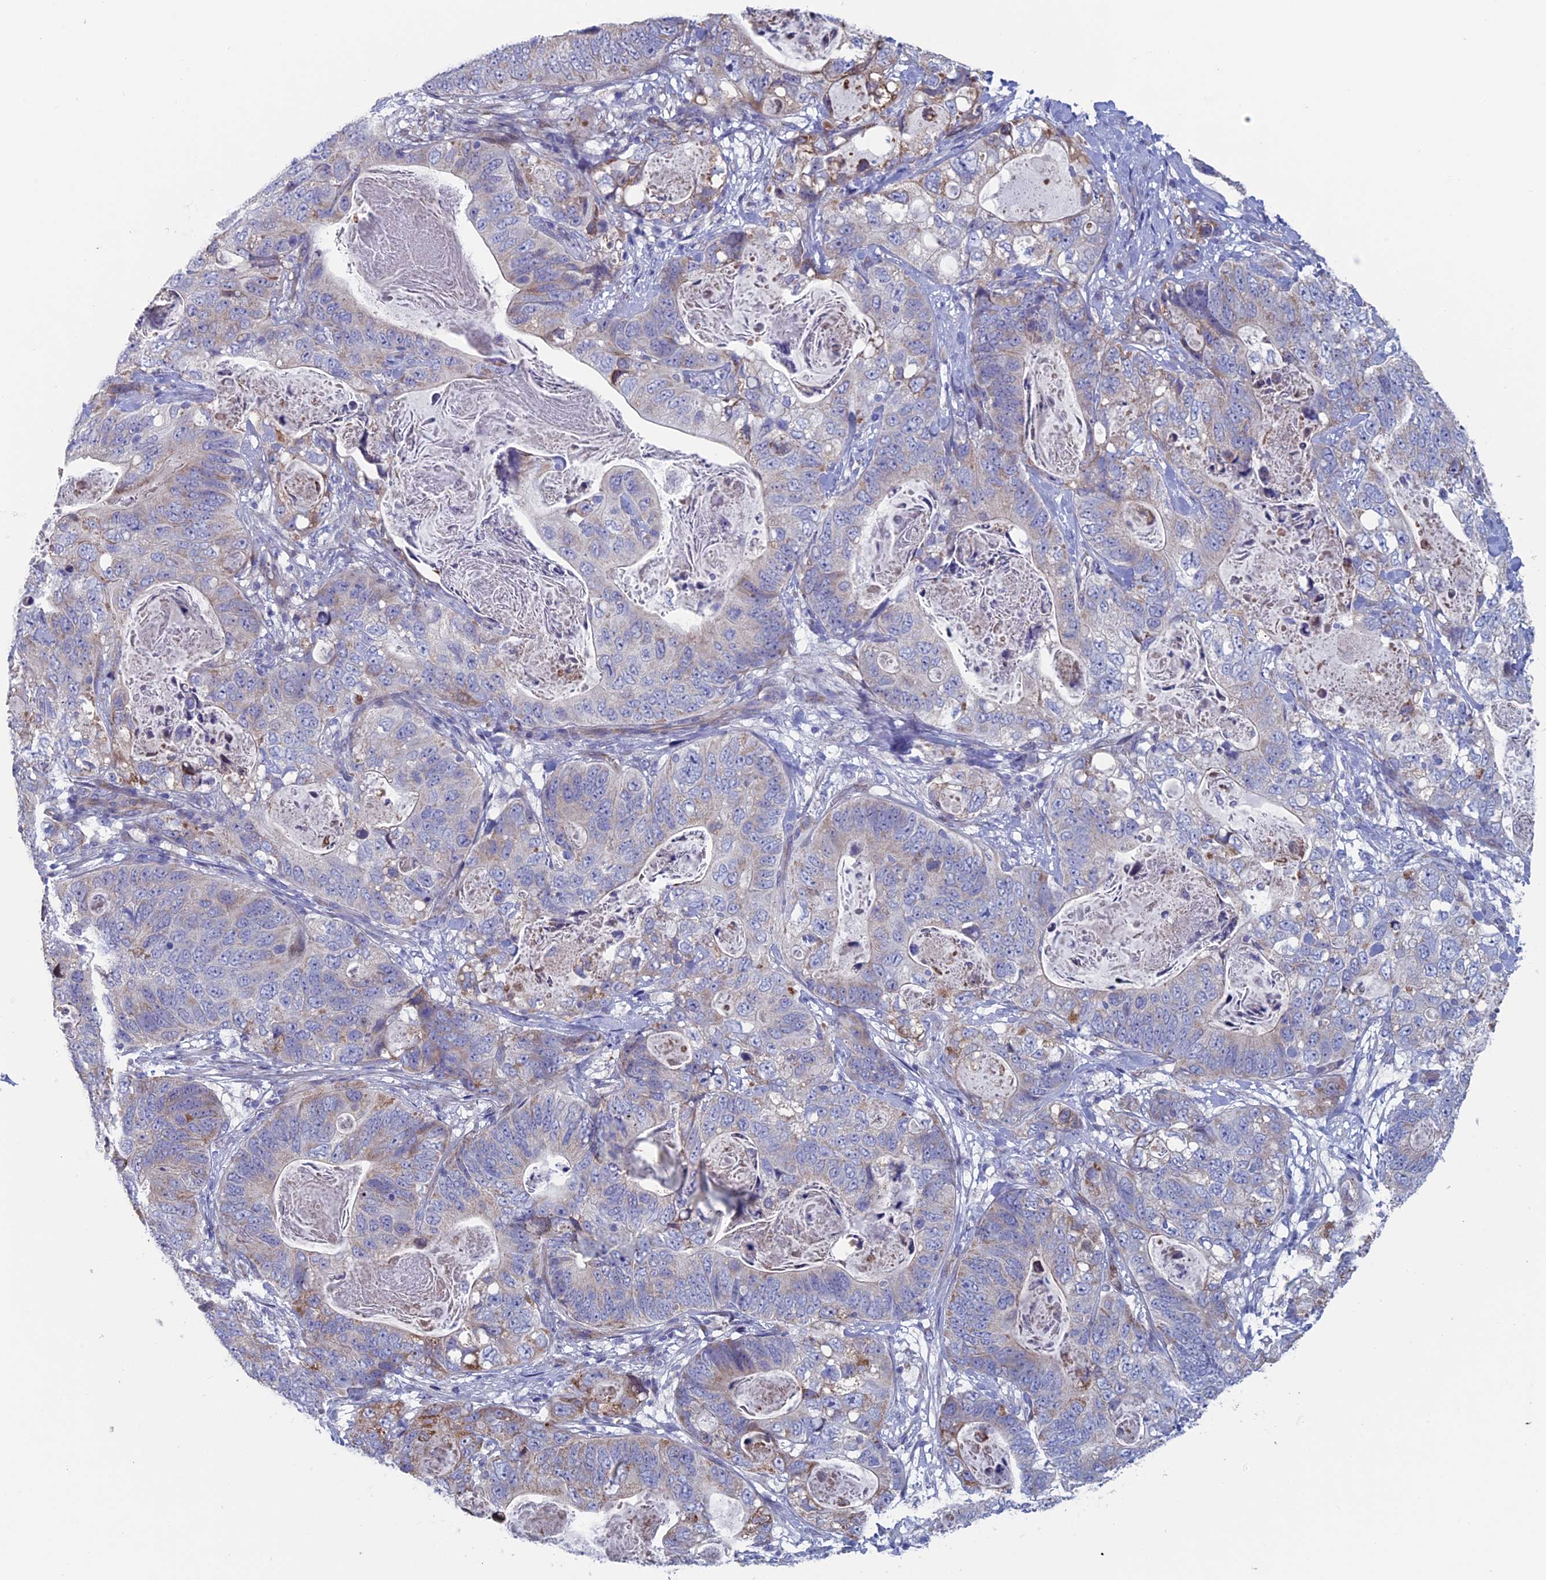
{"staining": {"intensity": "moderate", "quantity": "<25%", "location": "cytoplasmic/membranous"}, "tissue": "stomach cancer", "cell_type": "Tumor cells", "image_type": "cancer", "snomed": [{"axis": "morphology", "description": "Normal tissue, NOS"}, {"axis": "morphology", "description": "Adenocarcinoma, NOS"}, {"axis": "topography", "description": "Stomach"}], "caption": "A brown stain highlights moderate cytoplasmic/membranous expression of a protein in stomach adenocarcinoma tumor cells. The staining was performed using DAB, with brown indicating positive protein expression. Nuclei are stained blue with hematoxylin.", "gene": "NIBAN3", "patient": {"sex": "female", "age": 89}}